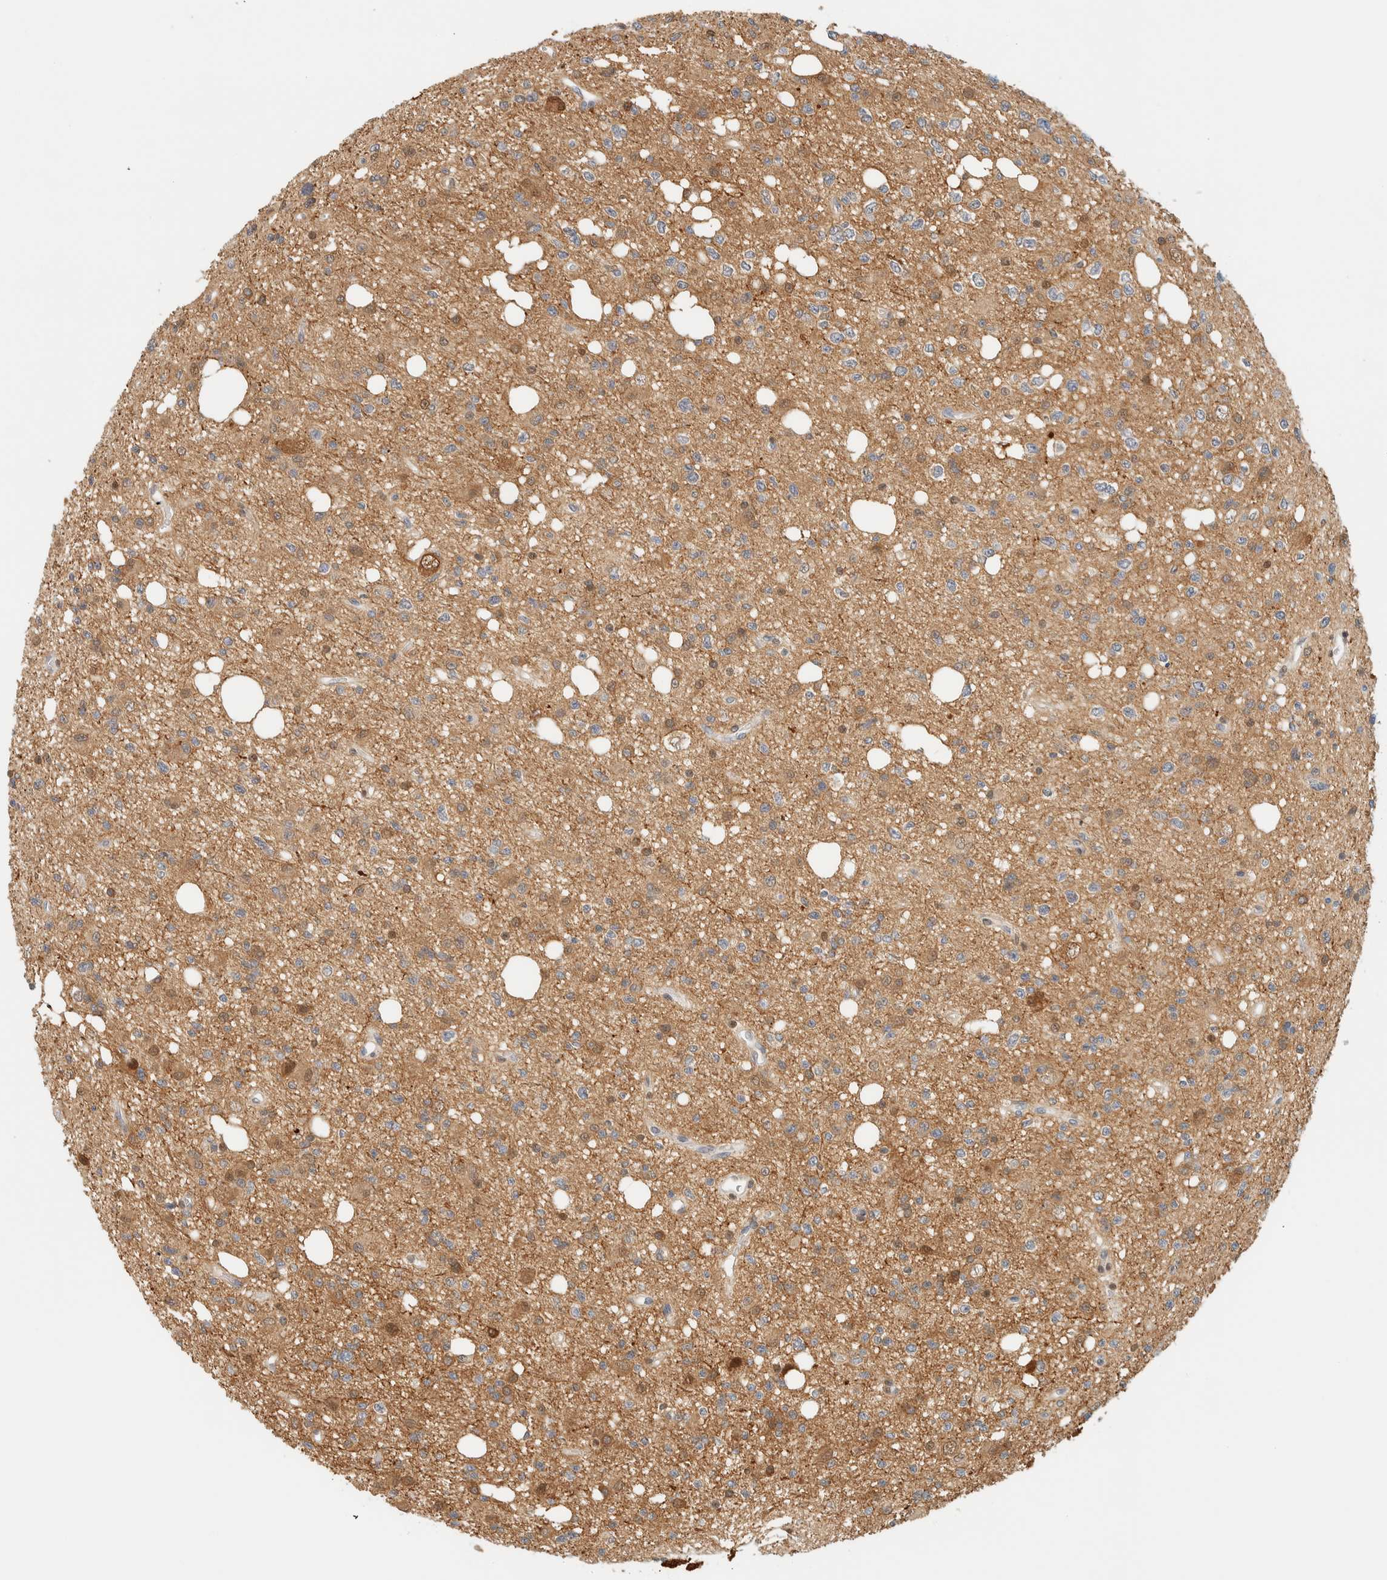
{"staining": {"intensity": "weak", "quantity": "25%-75%", "location": "cytoplasmic/membranous"}, "tissue": "glioma", "cell_type": "Tumor cells", "image_type": "cancer", "snomed": [{"axis": "morphology", "description": "Glioma, malignant, High grade"}, {"axis": "topography", "description": "Brain"}], "caption": "This is a histology image of immunohistochemistry (IHC) staining of malignant glioma (high-grade), which shows weak positivity in the cytoplasmic/membranous of tumor cells.", "gene": "ZBTB37", "patient": {"sex": "female", "age": 62}}